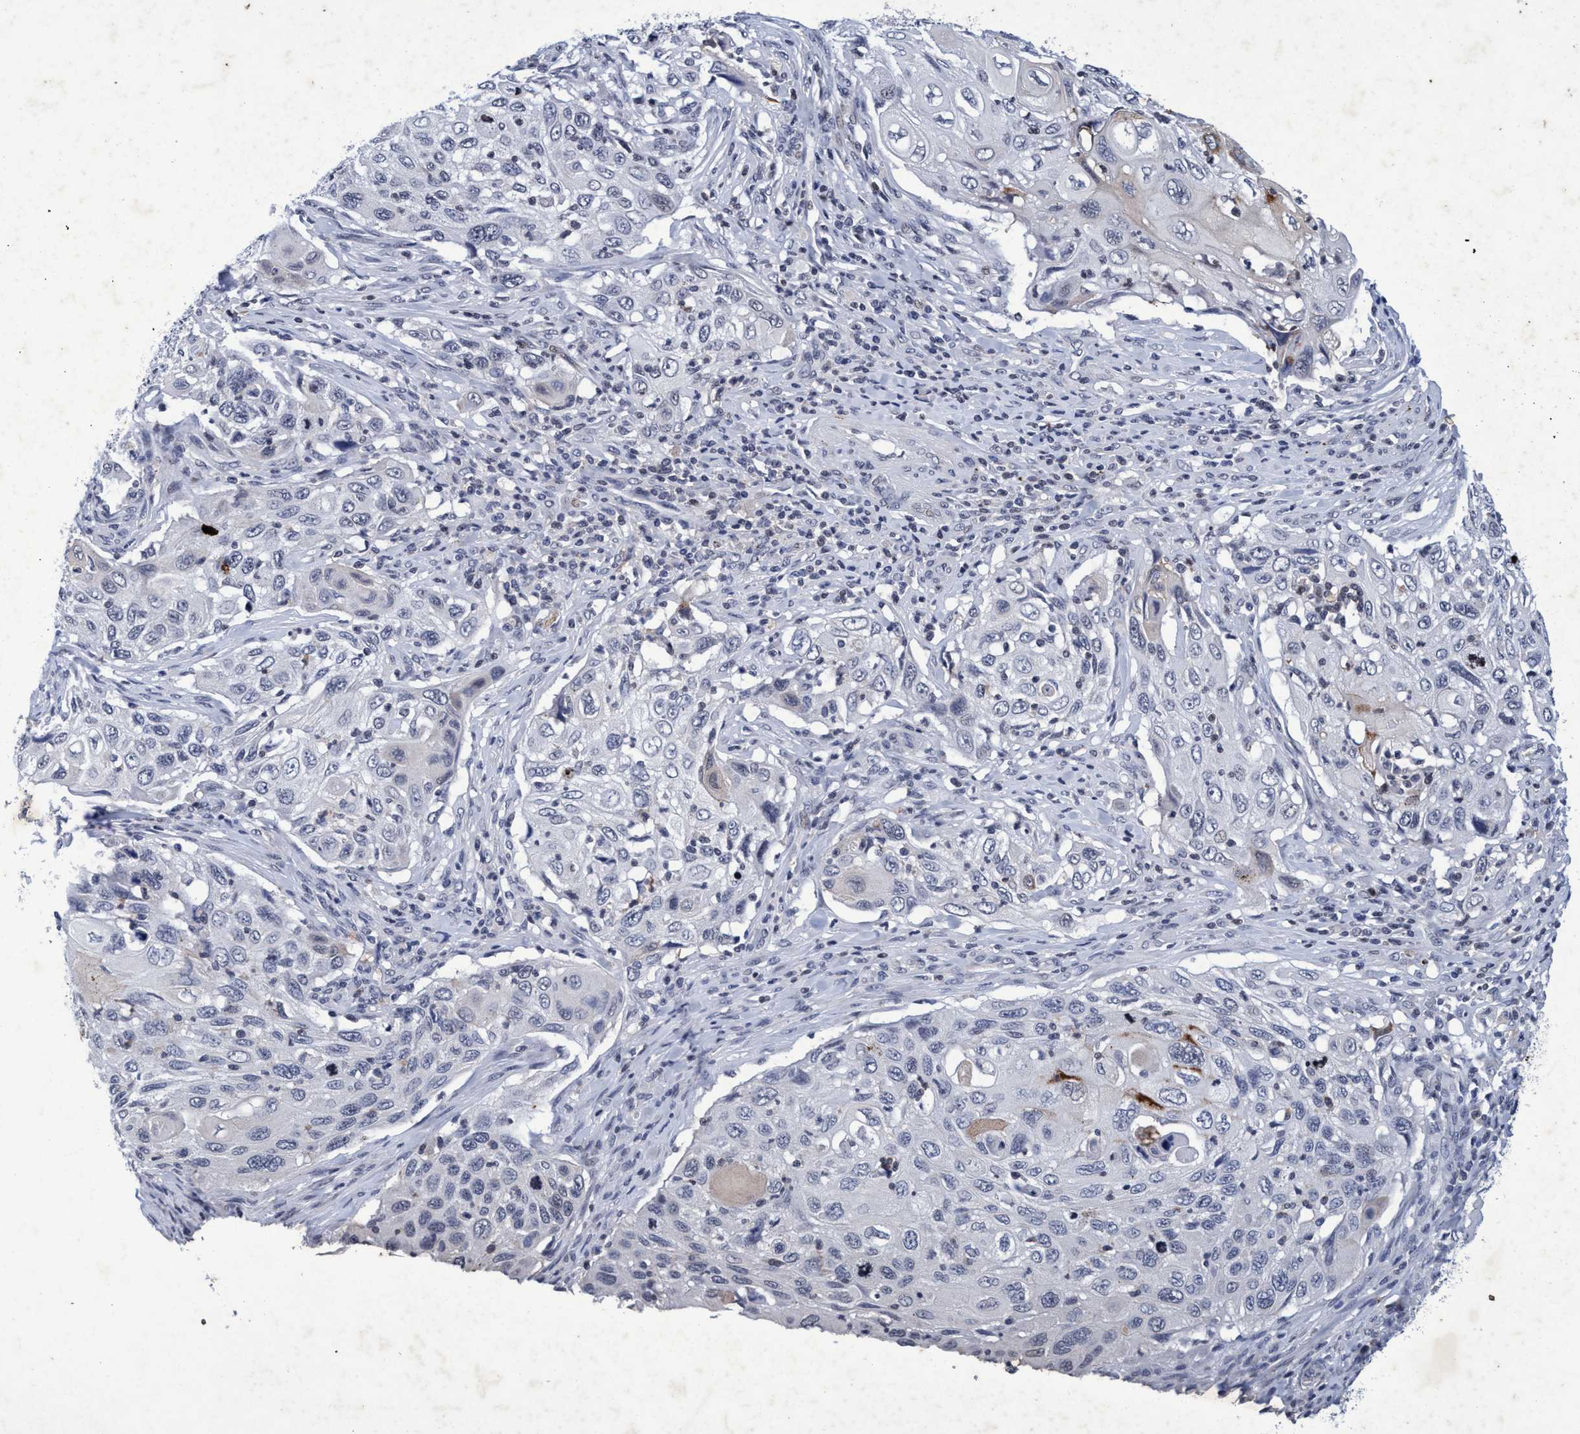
{"staining": {"intensity": "negative", "quantity": "none", "location": "none"}, "tissue": "cervical cancer", "cell_type": "Tumor cells", "image_type": "cancer", "snomed": [{"axis": "morphology", "description": "Squamous cell carcinoma, NOS"}, {"axis": "topography", "description": "Cervix"}], "caption": "DAB immunohistochemical staining of cervical cancer (squamous cell carcinoma) exhibits no significant staining in tumor cells.", "gene": "GRB14", "patient": {"sex": "female", "age": 70}}